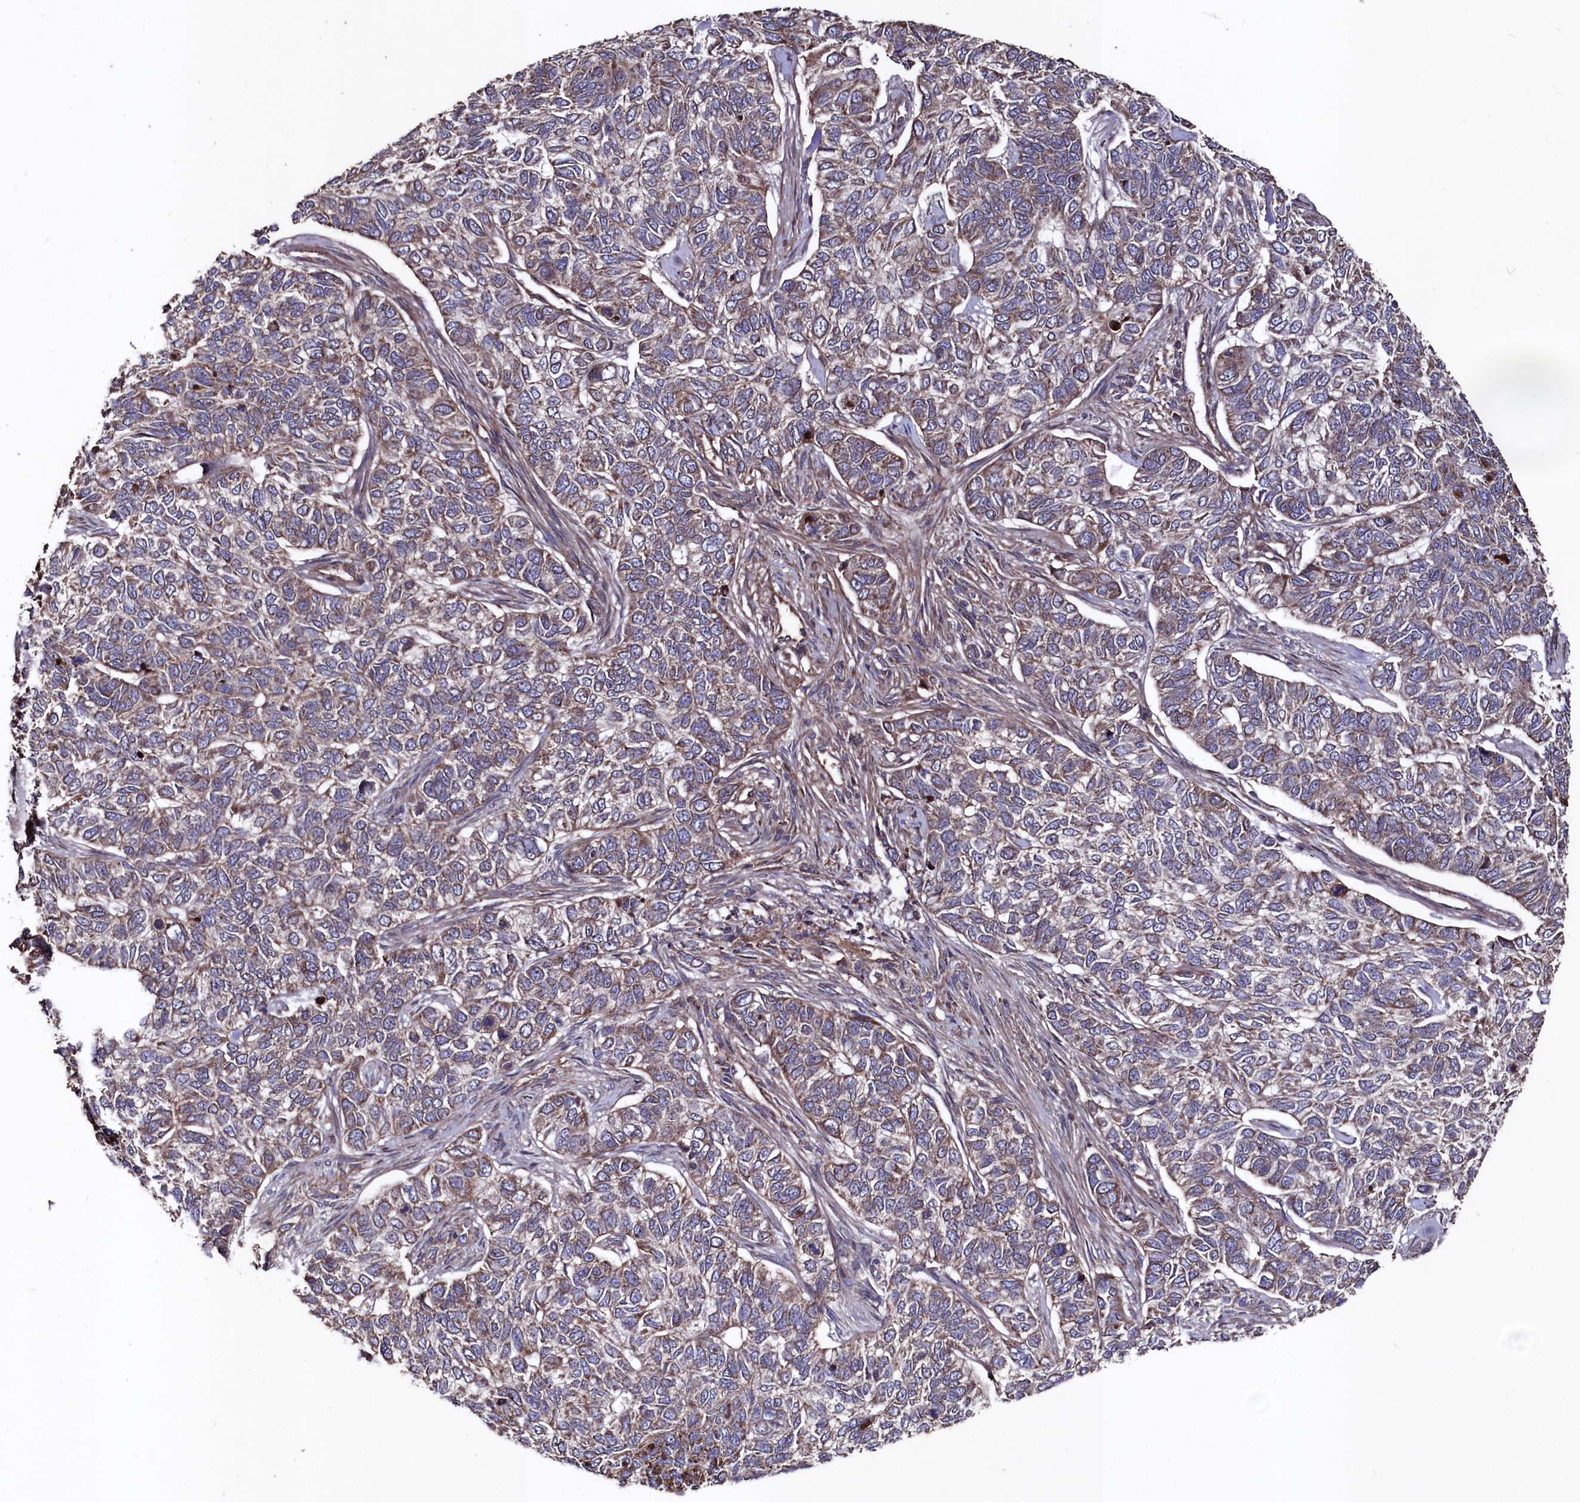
{"staining": {"intensity": "weak", "quantity": "25%-75%", "location": "cytoplasmic/membranous"}, "tissue": "skin cancer", "cell_type": "Tumor cells", "image_type": "cancer", "snomed": [{"axis": "morphology", "description": "Basal cell carcinoma"}, {"axis": "topography", "description": "Skin"}], "caption": "IHC staining of skin cancer, which displays low levels of weak cytoplasmic/membranous staining in about 25%-75% of tumor cells indicating weak cytoplasmic/membranous protein positivity. The staining was performed using DAB (3,3'-diaminobenzidine) (brown) for protein detection and nuclei were counterstained in hematoxylin (blue).", "gene": "MYO1H", "patient": {"sex": "female", "age": 65}}